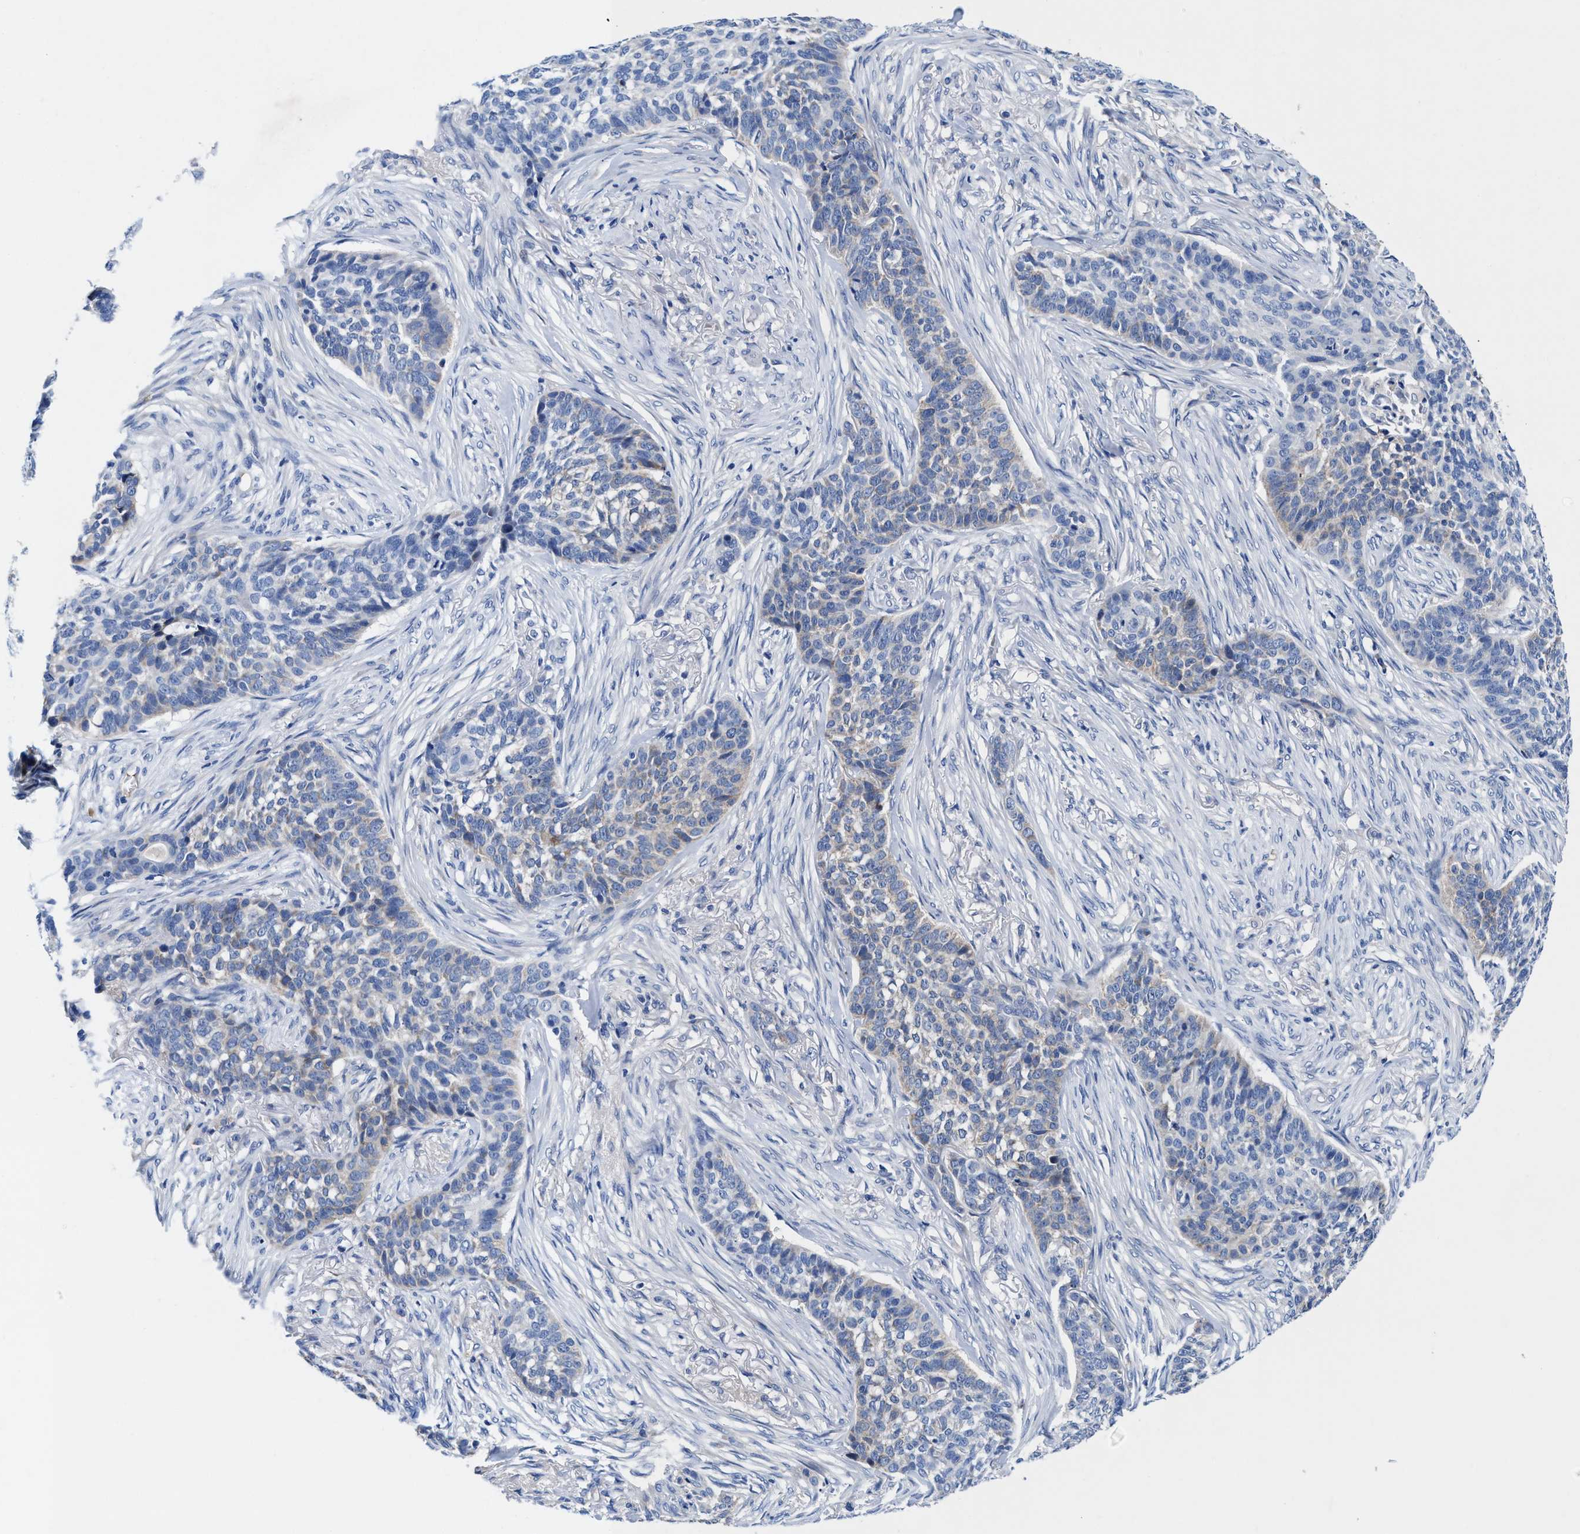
{"staining": {"intensity": "negative", "quantity": "none", "location": "none"}, "tissue": "skin cancer", "cell_type": "Tumor cells", "image_type": "cancer", "snomed": [{"axis": "morphology", "description": "Basal cell carcinoma"}, {"axis": "topography", "description": "Skin"}], "caption": "DAB immunohistochemical staining of skin cancer demonstrates no significant expression in tumor cells. The staining is performed using DAB brown chromogen with nuclei counter-stained in using hematoxylin.", "gene": "DHRS13", "patient": {"sex": "male", "age": 85}}